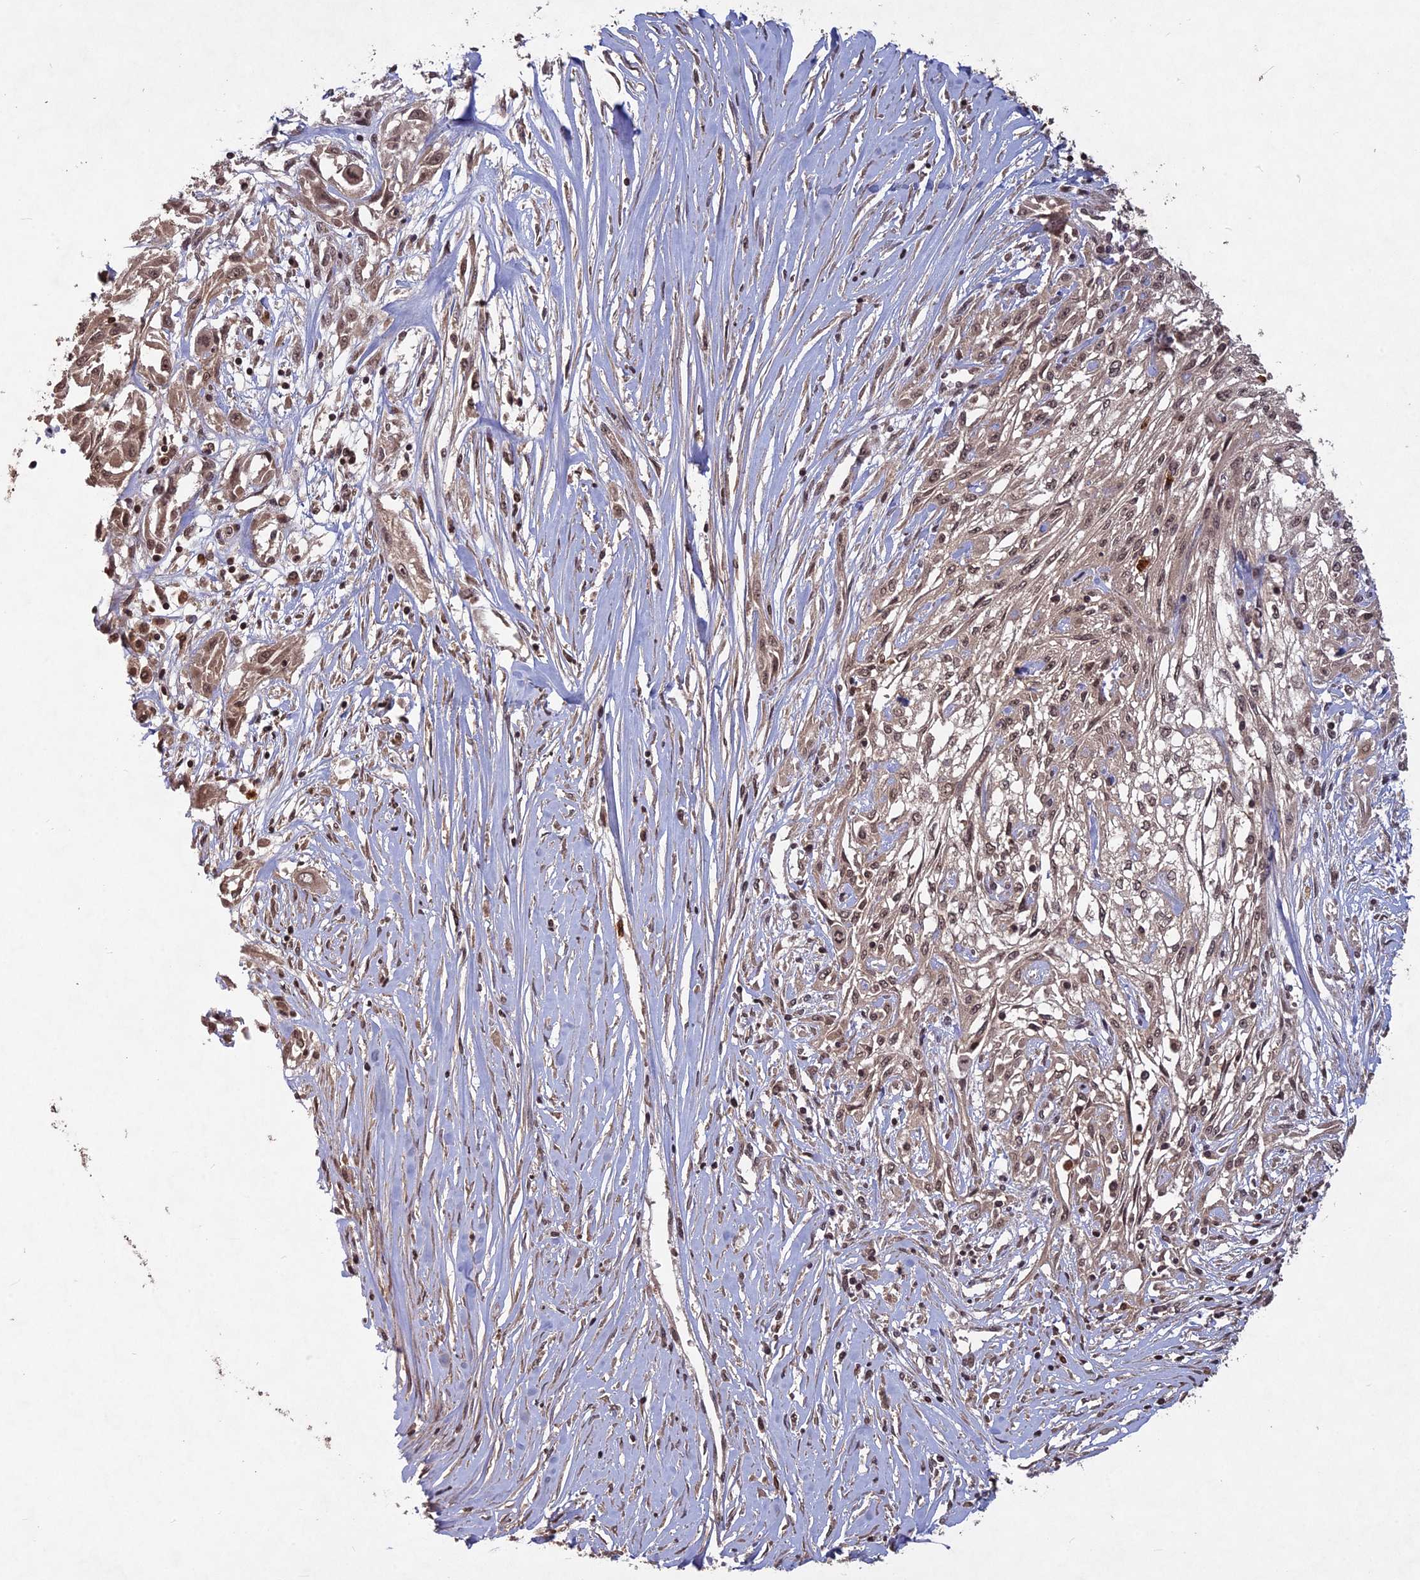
{"staining": {"intensity": "weak", "quantity": ">75%", "location": "nuclear"}, "tissue": "skin cancer", "cell_type": "Tumor cells", "image_type": "cancer", "snomed": [{"axis": "morphology", "description": "Squamous cell carcinoma, NOS"}, {"axis": "morphology", "description": "Squamous cell carcinoma, metastatic, NOS"}, {"axis": "topography", "description": "Skin"}, {"axis": "topography", "description": "Lymph node"}], "caption": "Immunohistochemical staining of human skin cancer (squamous cell carcinoma) demonstrates weak nuclear protein positivity in about >75% of tumor cells.", "gene": "SRMS", "patient": {"sex": "male", "age": 75}}